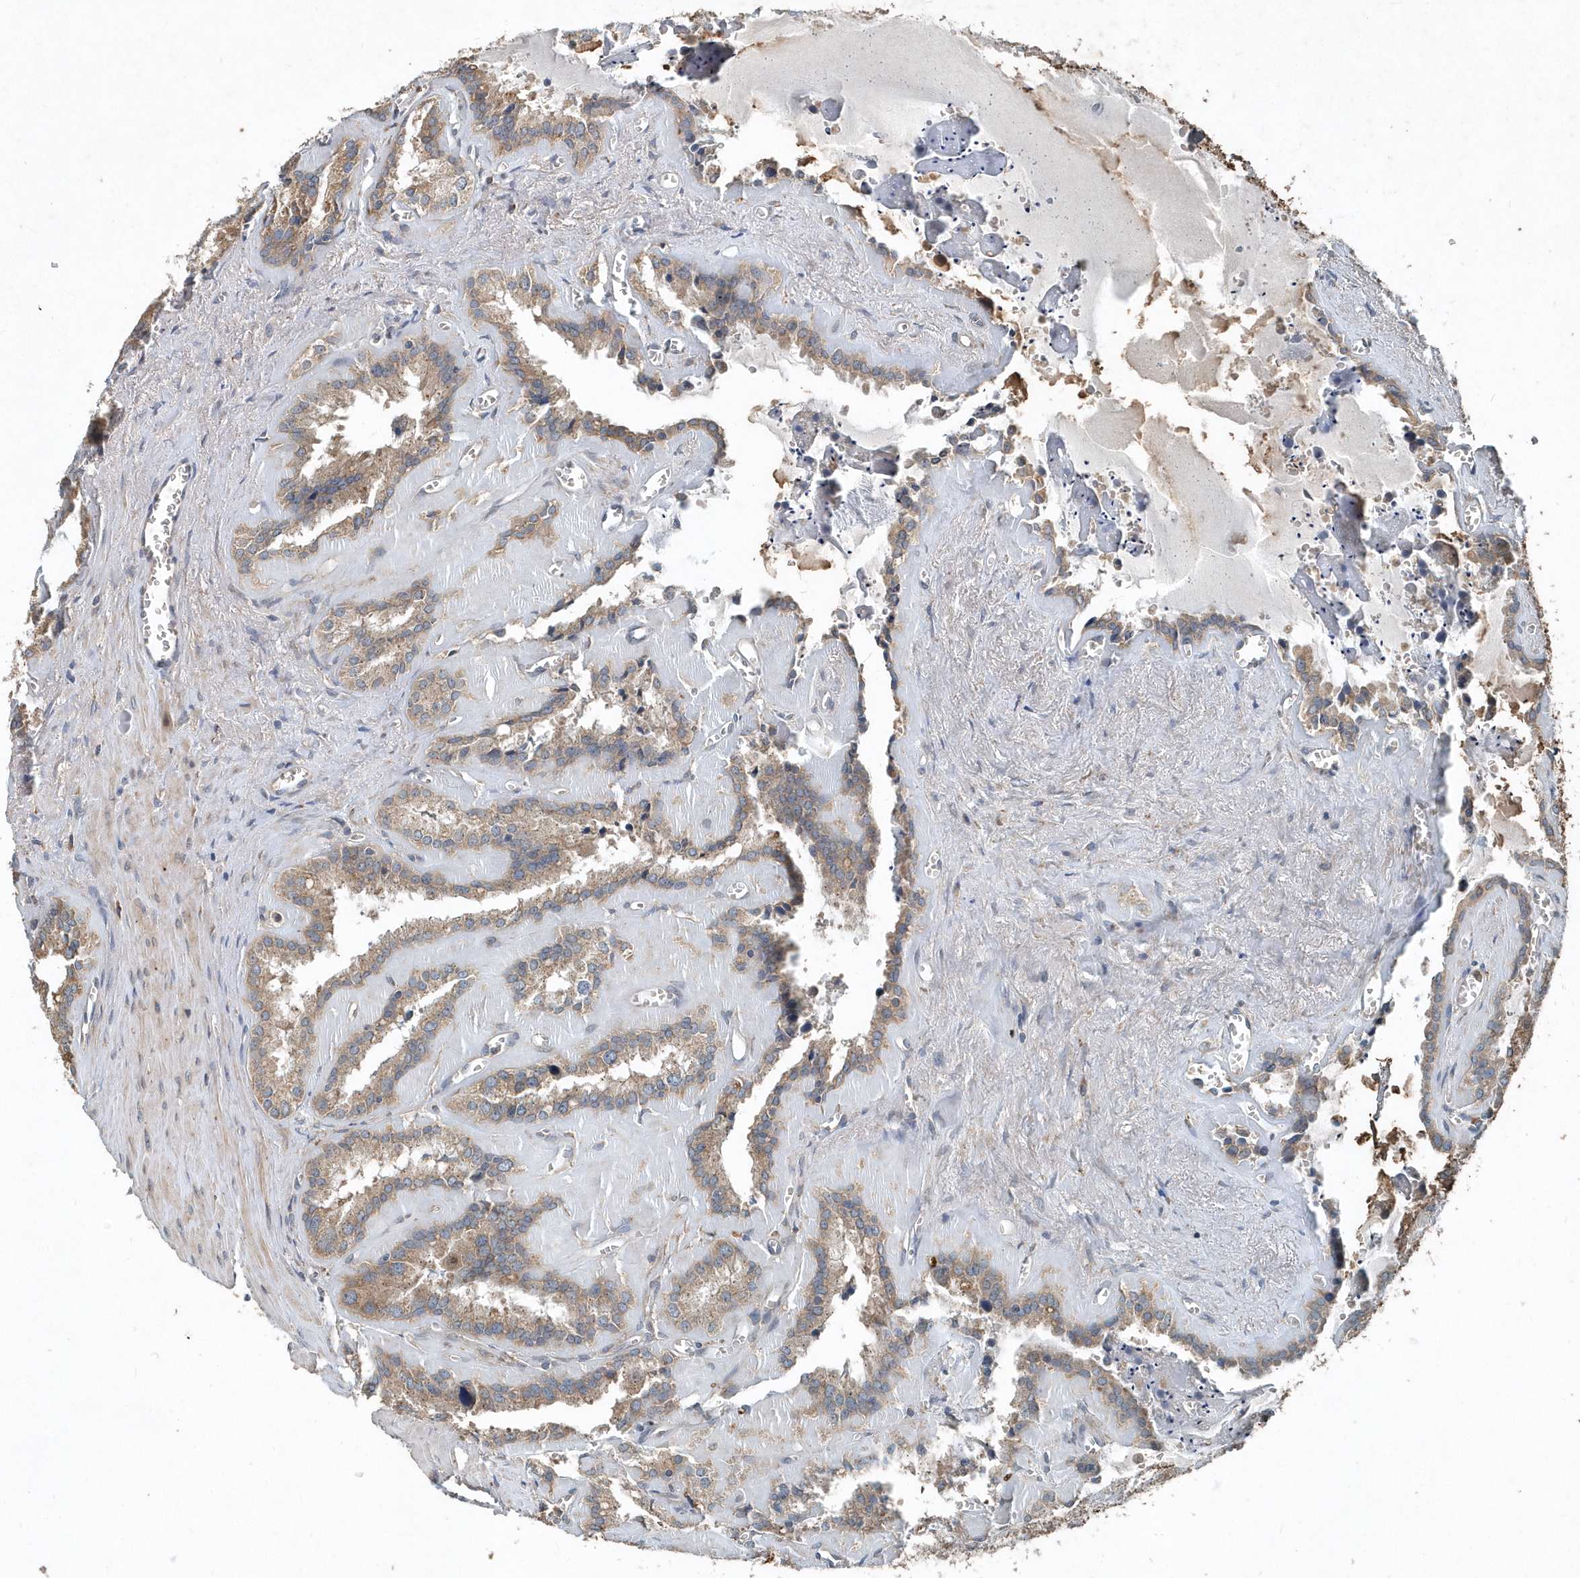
{"staining": {"intensity": "moderate", "quantity": ">75%", "location": "cytoplasmic/membranous"}, "tissue": "seminal vesicle", "cell_type": "Glandular cells", "image_type": "normal", "snomed": [{"axis": "morphology", "description": "Normal tissue, NOS"}, {"axis": "topography", "description": "Prostate"}, {"axis": "topography", "description": "Seminal veicle"}], "caption": "IHC staining of unremarkable seminal vesicle, which demonstrates medium levels of moderate cytoplasmic/membranous expression in about >75% of glandular cells indicating moderate cytoplasmic/membranous protein staining. The staining was performed using DAB (3,3'-diaminobenzidine) (brown) for protein detection and nuclei were counterstained in hematoxylin (blue).", "gene": "SCFD2", "patient": {"sex": "male", "age": 59}}